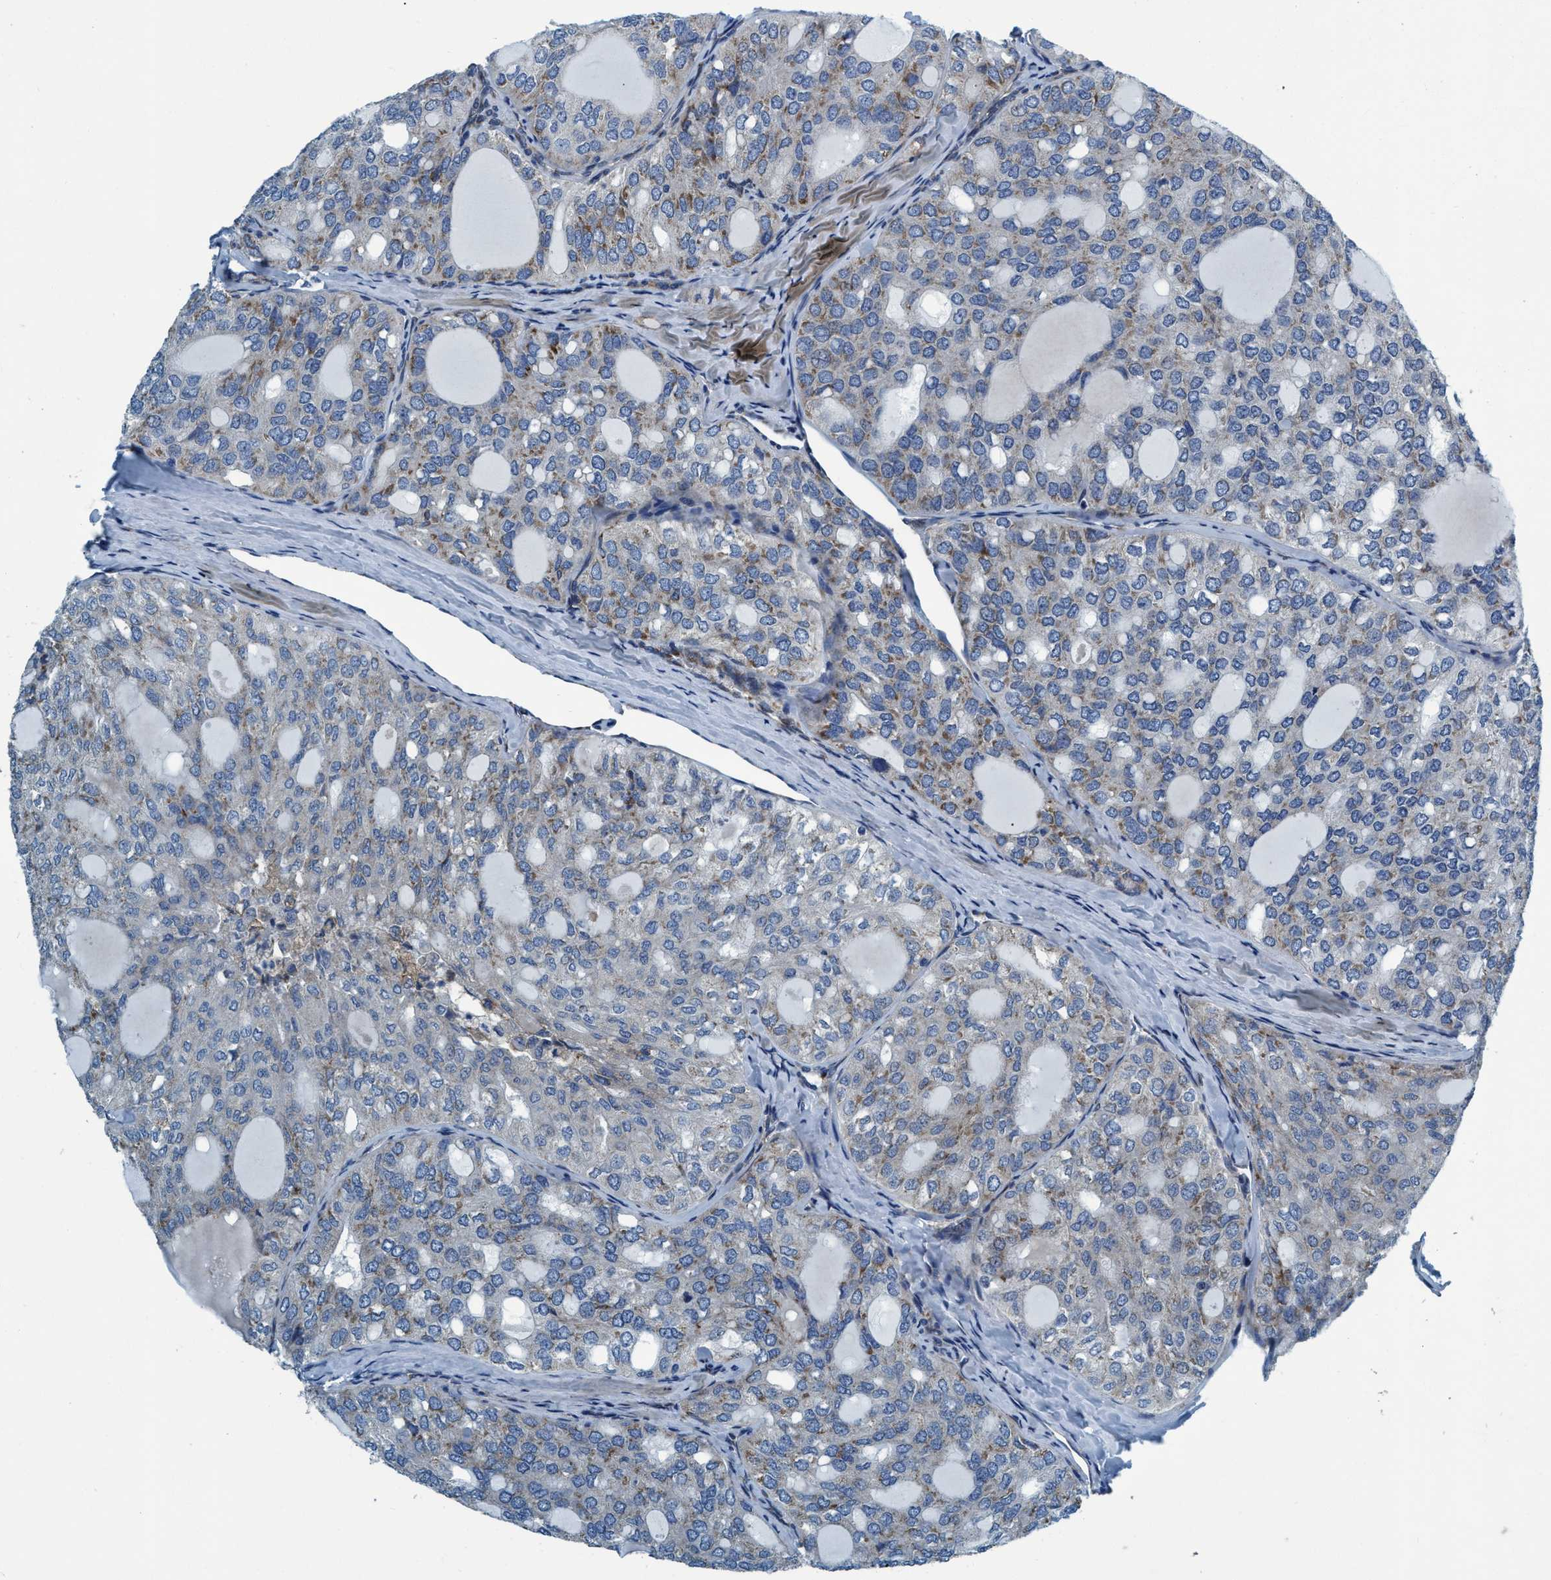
{"staining": {"intensity": "weak", "quantity": "<25%", "location": "cytoplasmic/membranous"}, "tissue": "thyroid cancer", "cell_type": "Tumor cells", "image_type": "cancer", "snomed": [{"axis": "morphology", "description": "Follicular adenoma carcinoma, NOS"}, {"axis": "topography", "description": "Thyroid gland"}], "caption": "Immunohistochemical staining of thyroid follicular adenoma carcinoma displays no significant positivity in tumor cells.", "gene": "ARMC9", "patient": {"sex": "male", "age": 75}}